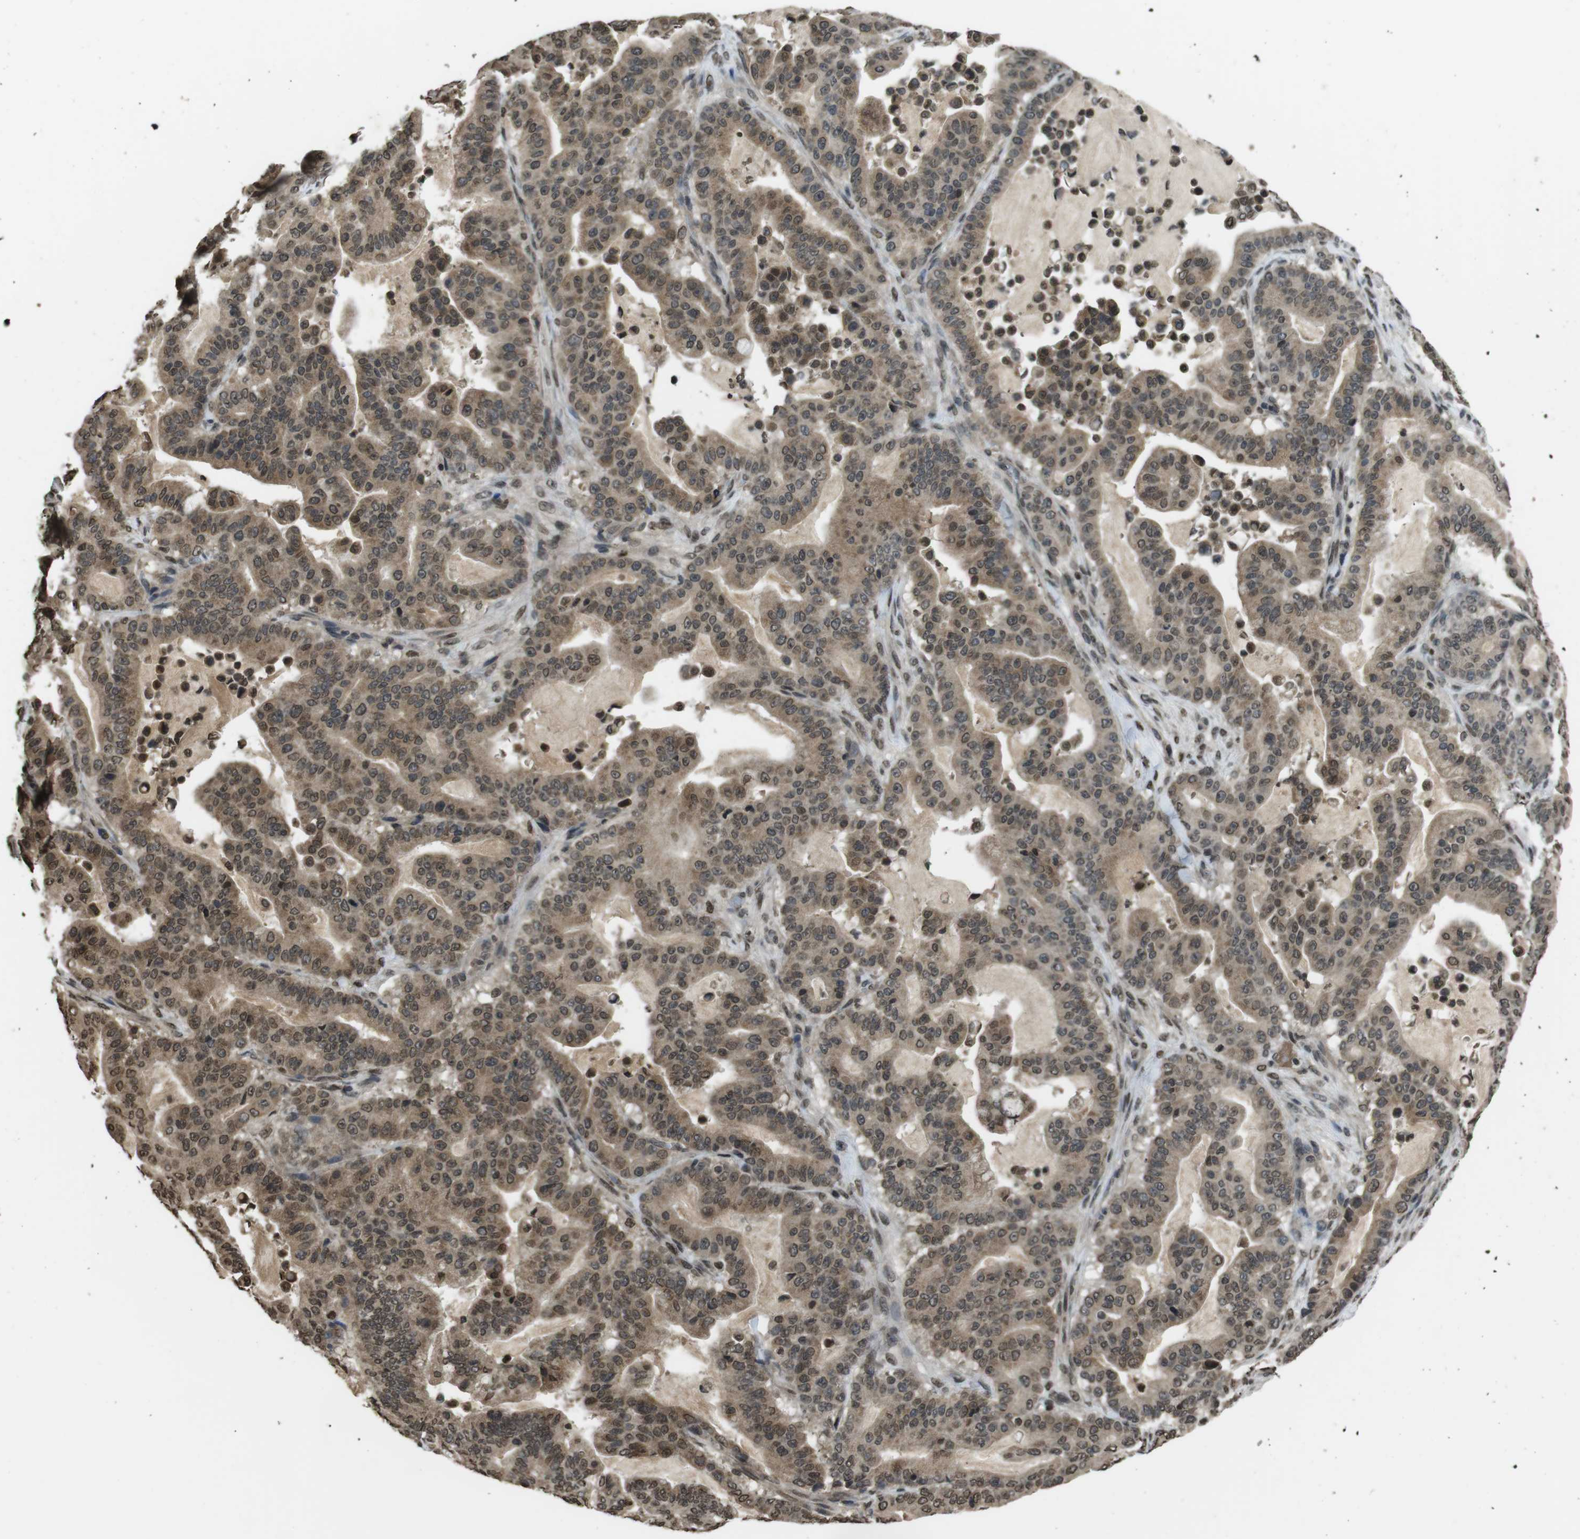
{"staining": {"intensity": "moderate", "quantity": "25%-75%", "location": "nuclear"}, "tissue": "pancreatic cancer", "cell_type": "Tumor cells", "image_type": "cancer", "snomed": [{"axis": "morphology", "description": "Adenocarcinoma, NOS"}, {"axis": "topography", "description": "Pancreas"}], "caption": "Immunohistochemical staining of pancreatic cancer demonstrates medium levels of moderate nuclear expression in about 25%-75% of tumor cells. (brown staining indicates protein expression, while blue staining denotes nuclei).", "gene": "MAF", "patient": {"sex": "male", "age": 63}}